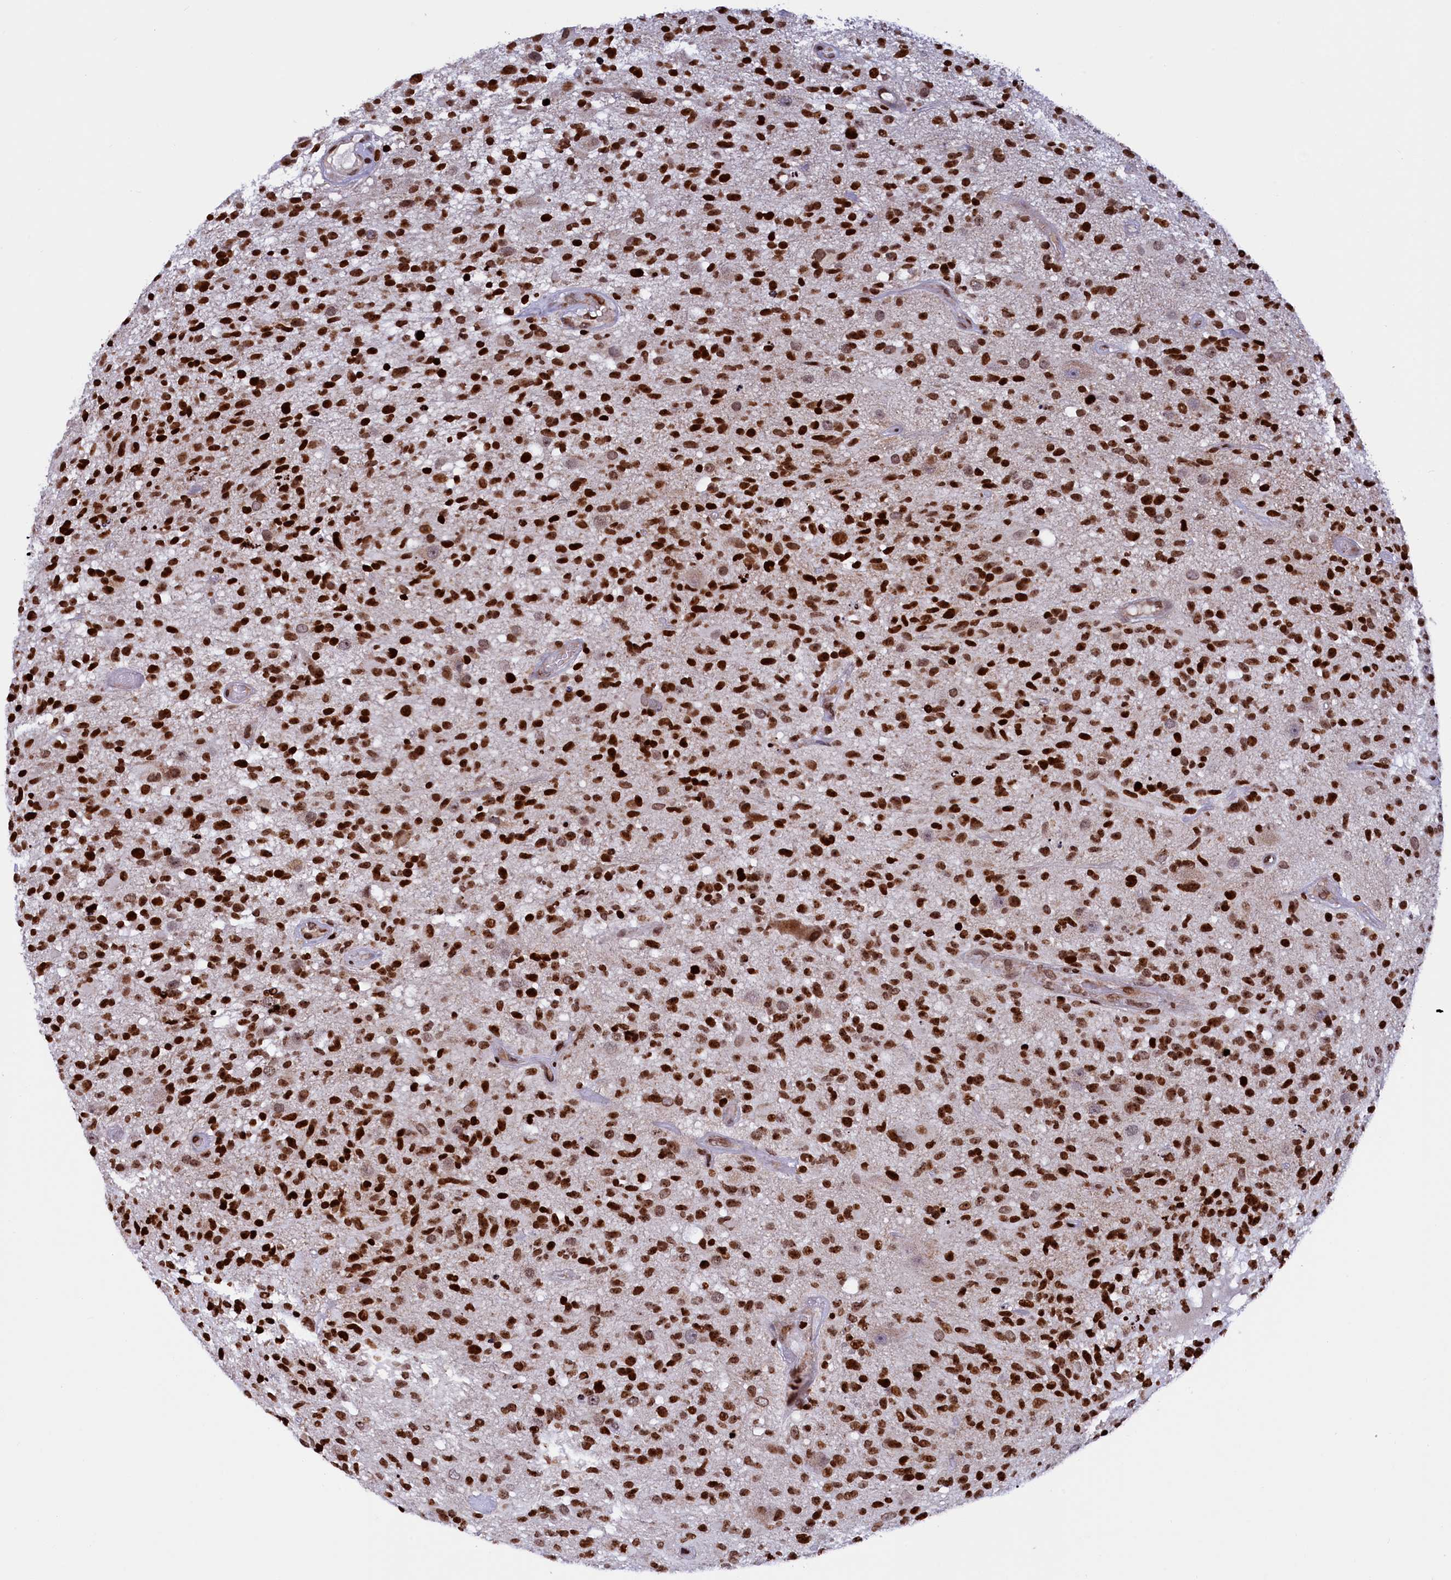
{"staining": {"intensity": "strong", "quantity": ">75%", "location": "nuclear"}, "tissue": "glioma", "cell_type": "Tumor cells", "image_type": "cancer", "snomed": [{"axis": "morphology", "description": "Glioma, malignant, High grade"}, {"axis": "morphology", "description": "Glioblastoma, NOS"}, {"axis": "topography", "description": "Brain"}], "caption": "This is a histology image of immunohistochemistry (IHC) staining of malignant glioma (high-grade), which shows strong positivity in the nuclear of tumor cells.", "gene": "TIMM29", "patient": {"sex": "male", "age": 60}}